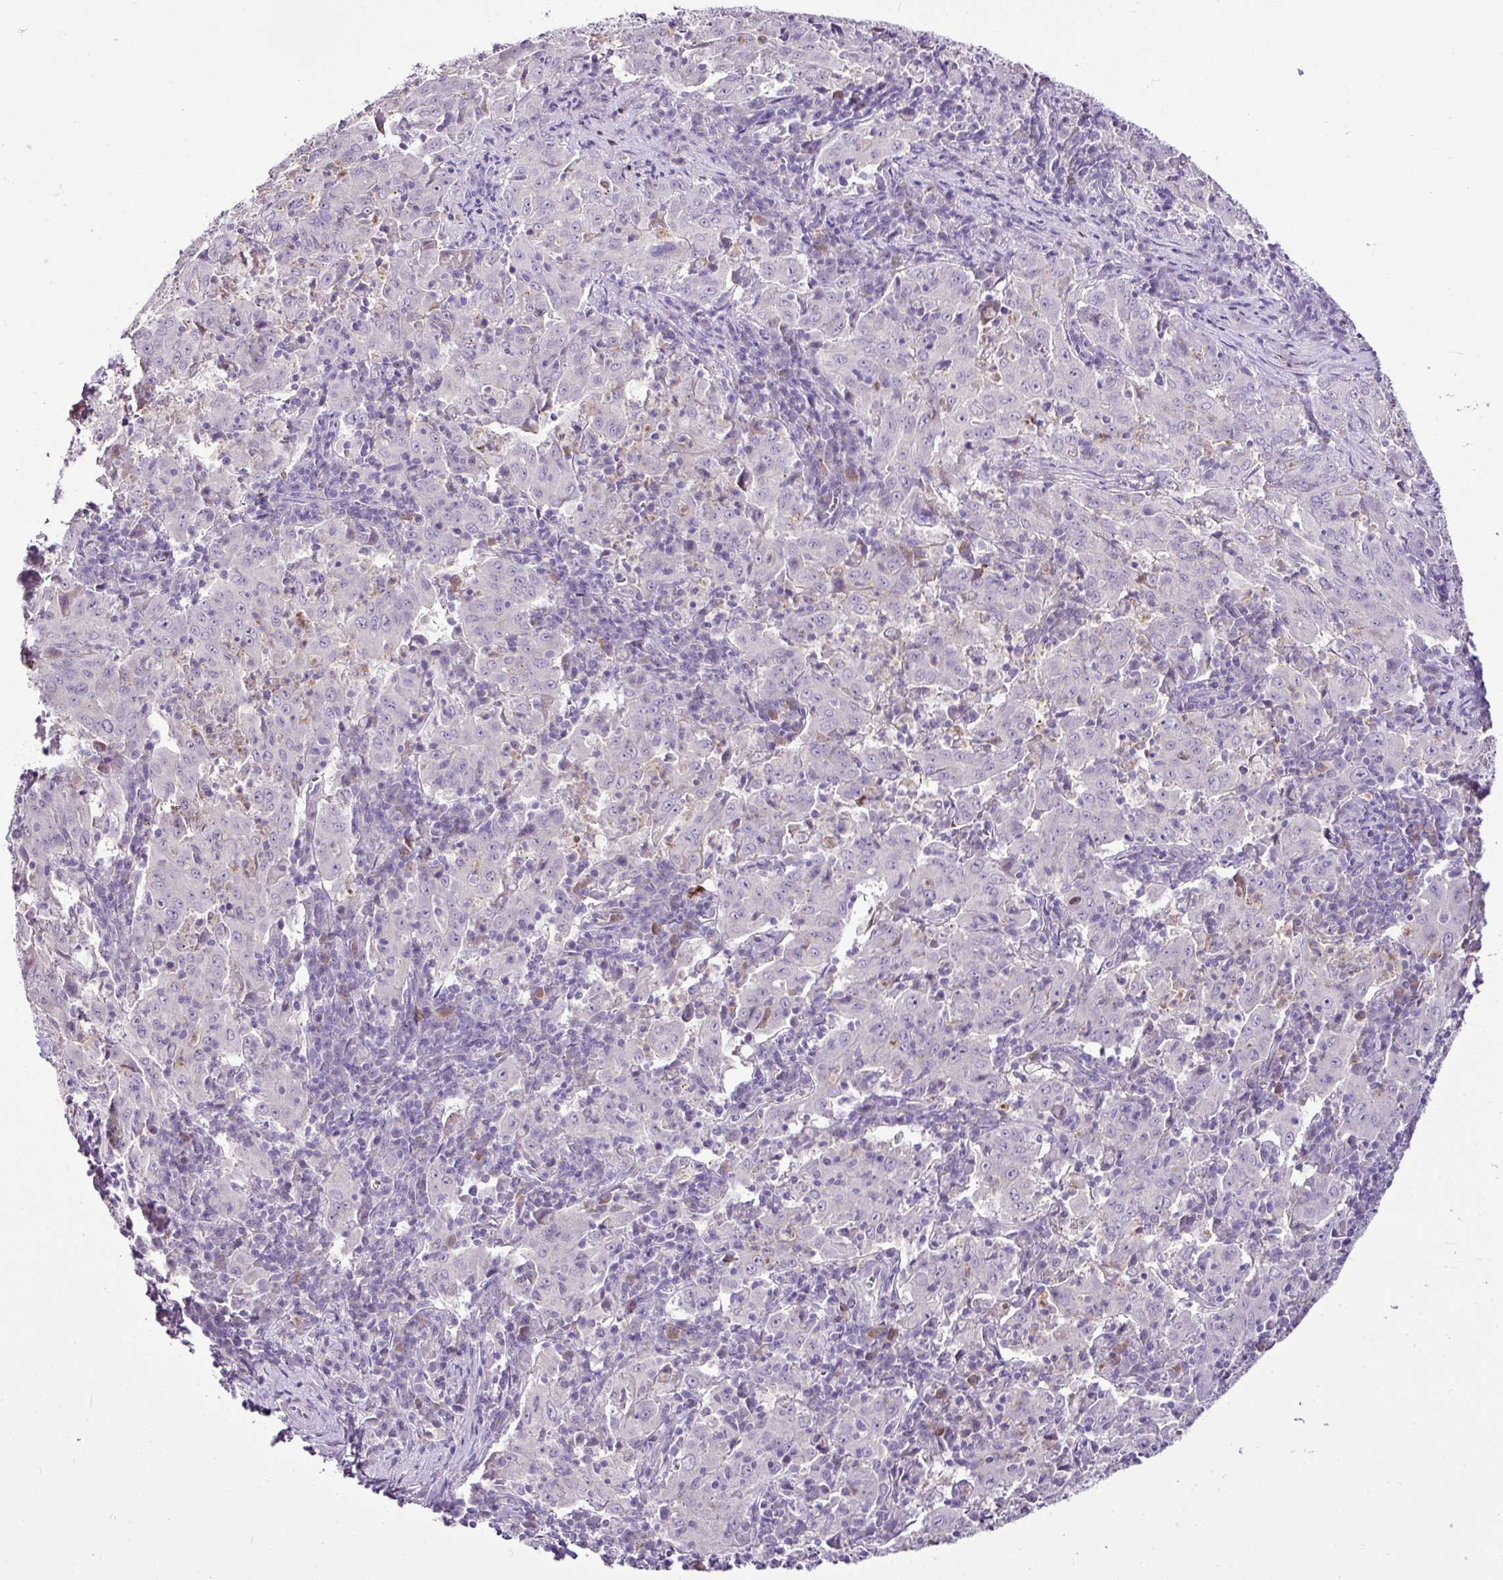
{"staining": {"intensity": "negative", "quantity": "none", "location": "none"}, "tissue": "pancreatic cancer", "cell_type": "Tumor cells", "image_type": "cancer", "snomed": [{"axis": "morphology", "description": "Adenocarcinoma, NOS"}, {"axis": "topography", "description": "Pancreas"}], "caption": "Pancreatic adenocarcinoma was stained to show a protein in brown. There is no significant expression in tumor cells.", "gene": "ESR1", "patient": {"sex": "male", "age": 63}}